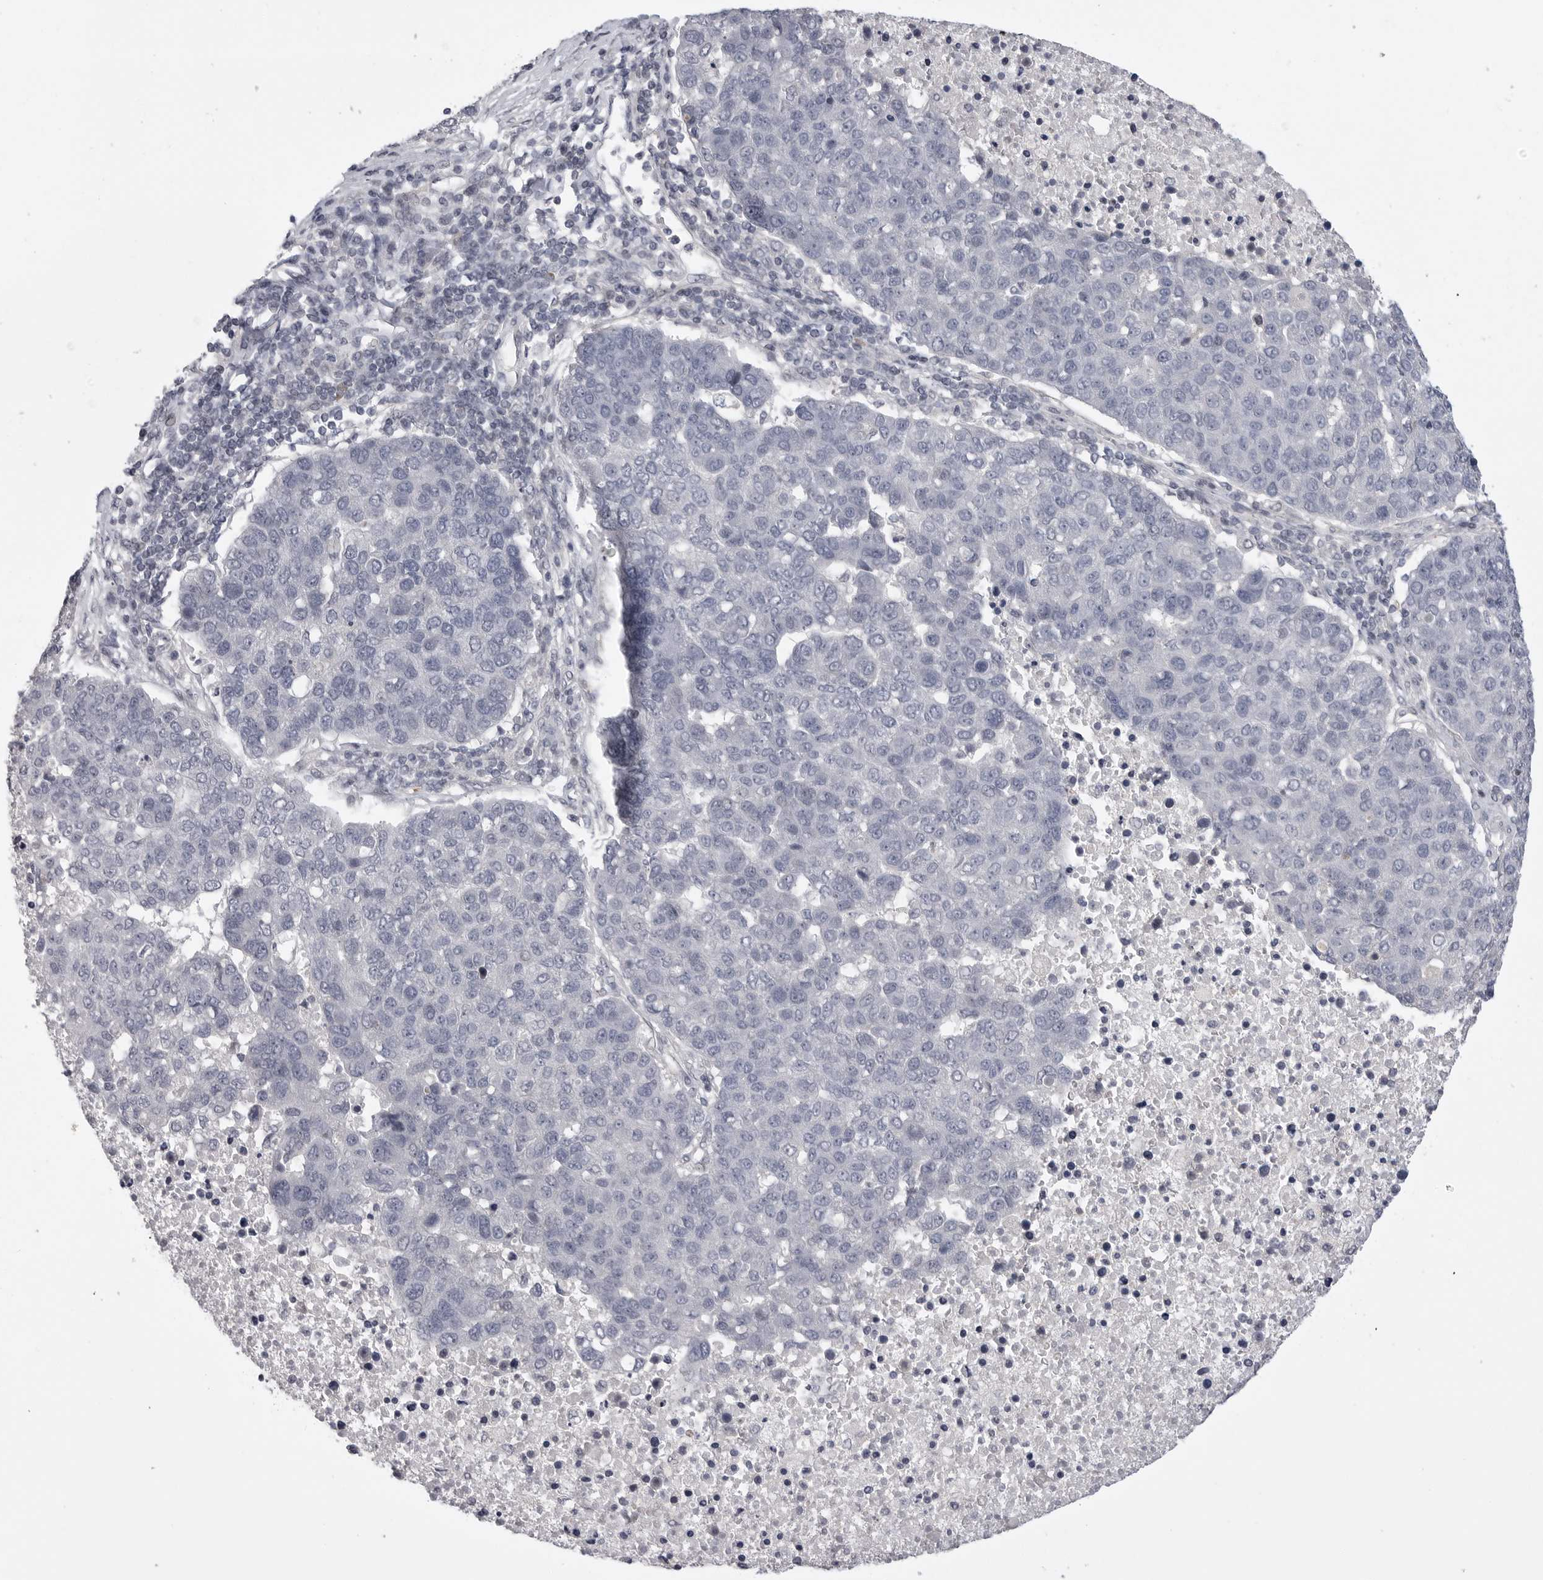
{"staining": {"intensity": "negative", "quantity": "none", "location": "none"}, "tissue": "pancreatic cancer", "cell_type": "Tumor cells", "image_type": "cancer", "snomed": [{"axis": "morphology", "description": "Adenocarcinoma, NOS"}, {"axis": "topography", "description": "Pancreas"}], "caption": "Immunohistochemistry photomicrograph of neoplastic tissue: human adenocarcinoma (pancreatic) stained with DAB reveals no significant protein expression in tumor cells.", "gene": "FBXO43", "patient": {"sex": "female", "age": 61}}